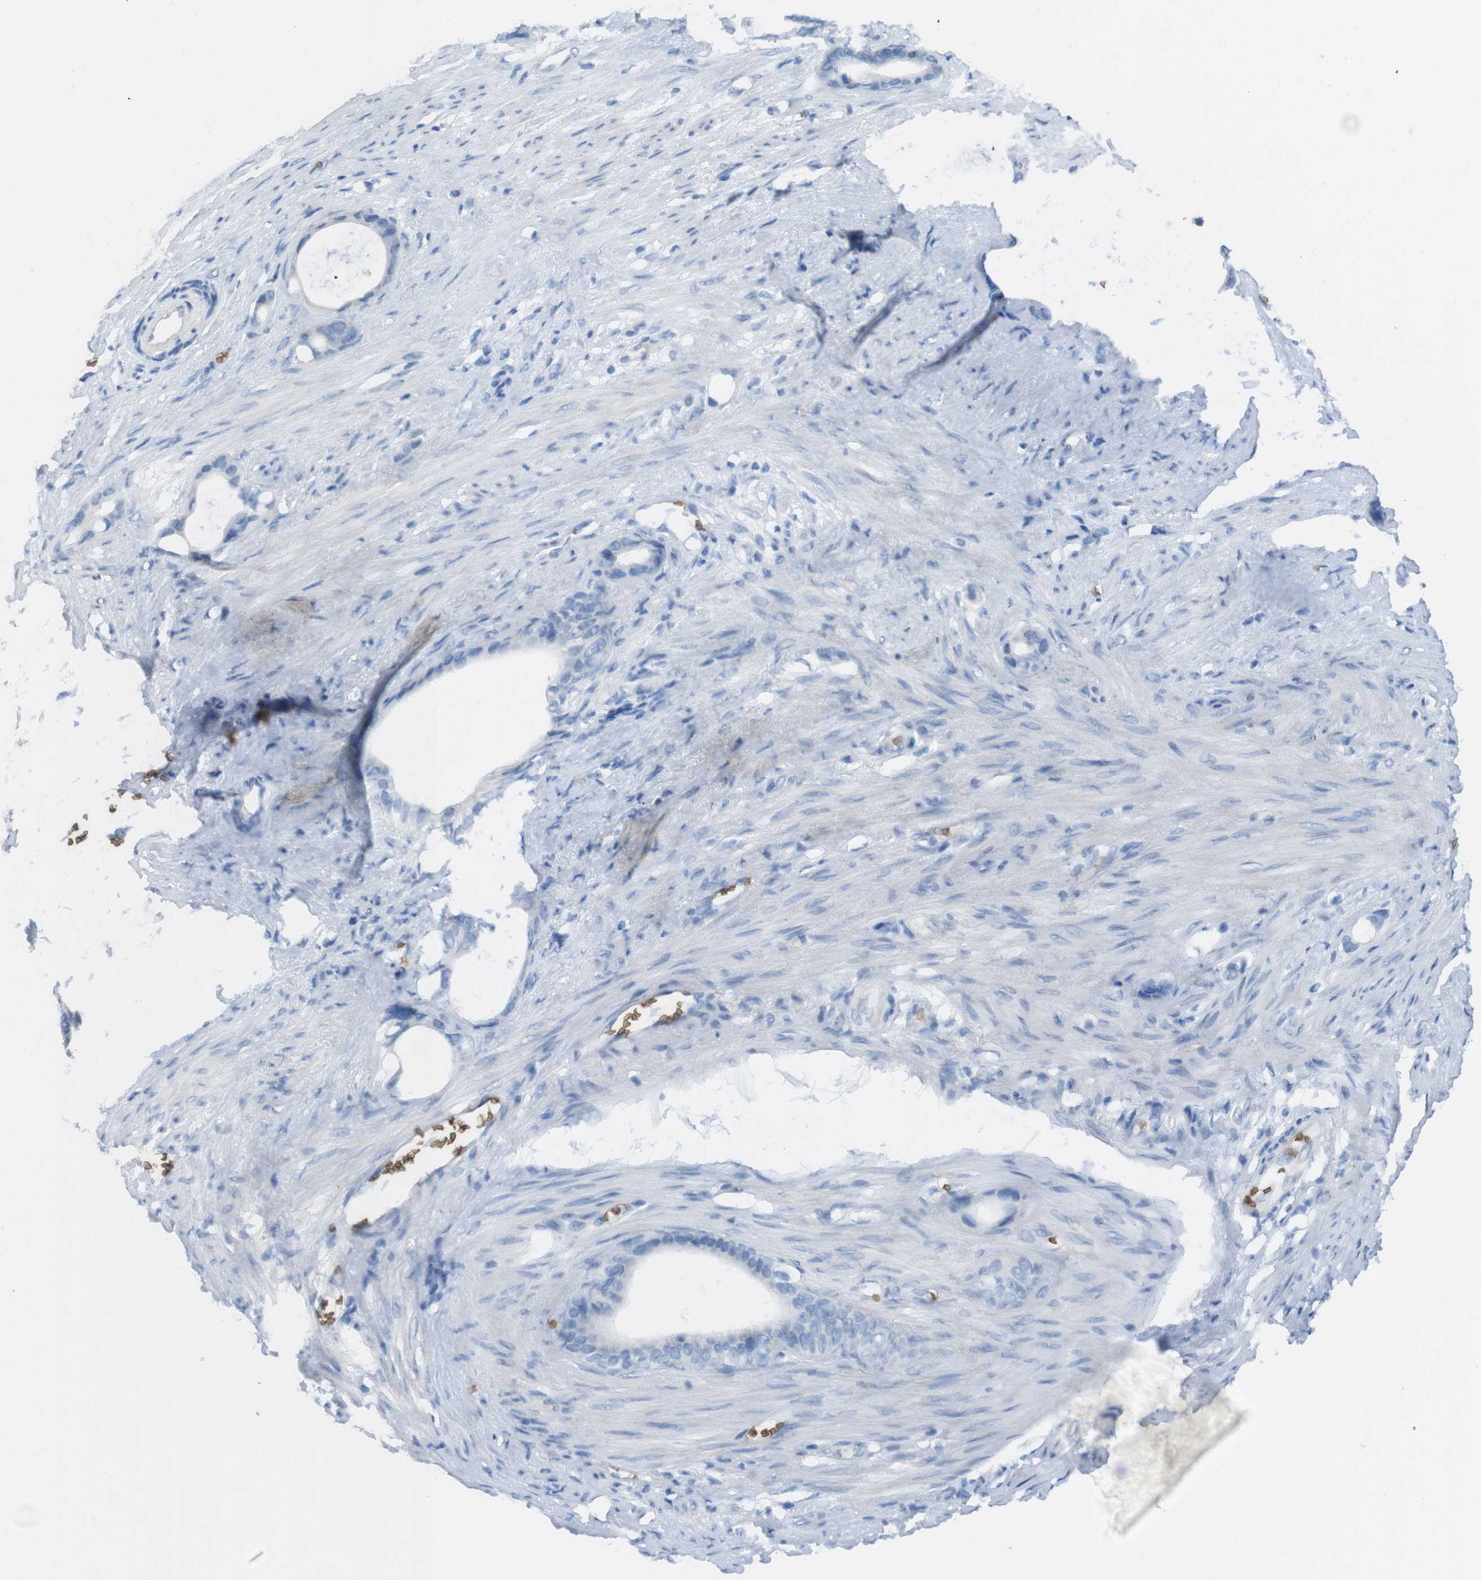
{"staining": {"intensity": "negative", "quantity": "none", "location": "none"}, "tissue": "stomach cancer", "cell_type": "Tumor cells", "image_type": "cancer", "snomed": [{"axis": "morphology", "description": "Adenocarcinoma, NOS"}, {"axis": "topography", "description": "Stomach"}], "caption": "There is no significant positivity in tumor cells of stomach adenocarcinoma.", "gene": "GYPA", "patient": {"sex": "female", "age": 75}}